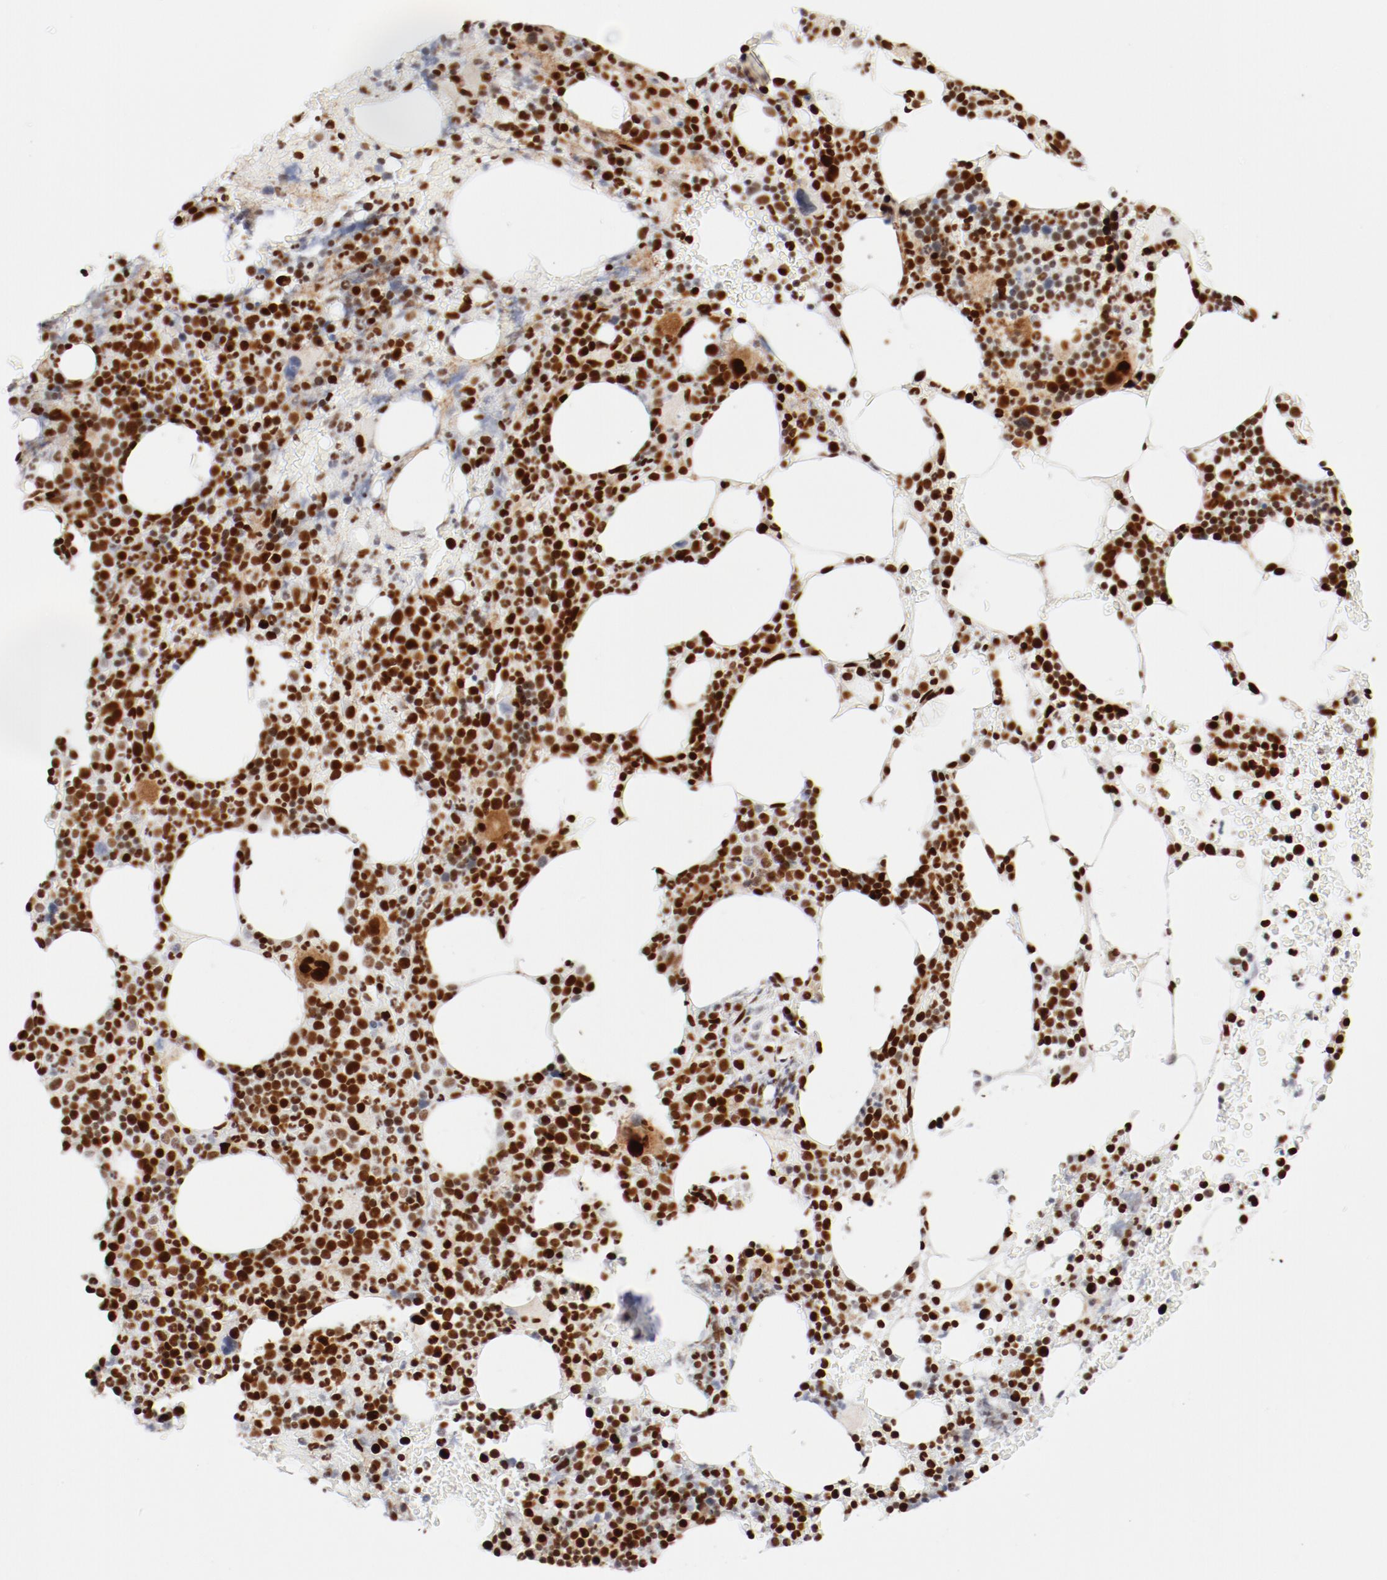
{"staining": {"intensity": "strong", "quantity": ">75%", "location": "nuclear"}, "tissue": "bone marrow", "cell_type": "Hematopoietic cells", "image_type": "normal", "snomed": [{"axis": "morphology", "description": "Normal tissue, NOS"}, {"axis": "topography", "description": "Bone marrow"}], "caption": "Immunohistochemistry (IHC) image of normal bone marrow: bone marrow stained using immunohistochemistry shows high levels of strong protein expression localized specifically in the nuclear of hematopoietic cells, appearing as a nuclear brown color.", "gene": "CTBP1", "patient": {"sex": "female", "age": 66}}